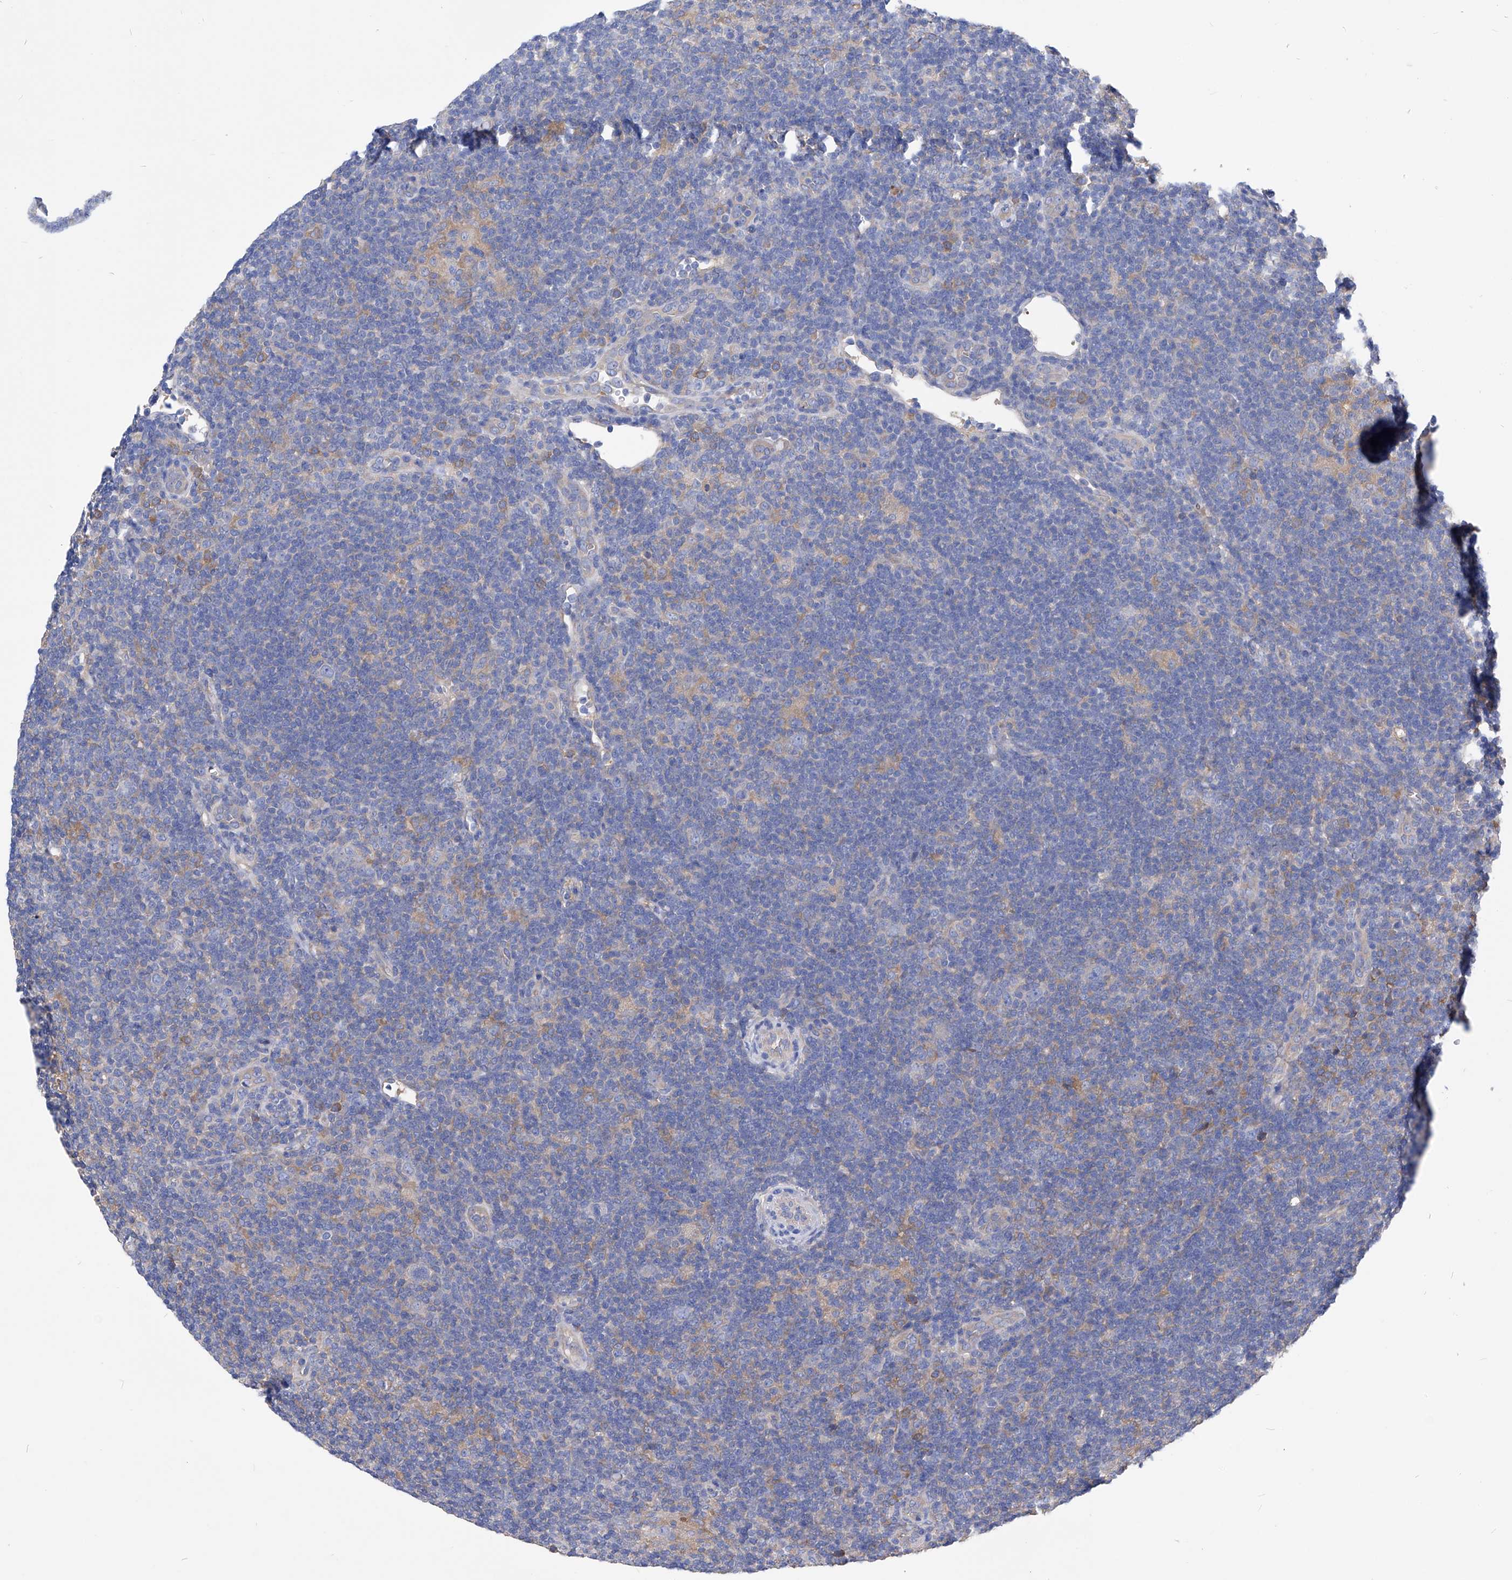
{"staining": {"intensity": "negative", "quantity": "none", "location": "none"}, "tissue": "lymphoma", "cell_type": "Tumor cells", "image_type": "cancer", "snomed": [{"axis": "morphology", "description": "Hodgkin's disease, NOS"}, {"axis": "topography", "description": "Lymph node"}], "caption": "The image demonstrates no staining of tumor cells in lymphoma.", "gene": "XPNPEP1", "patient": {"sex": "female", "age": 57}}